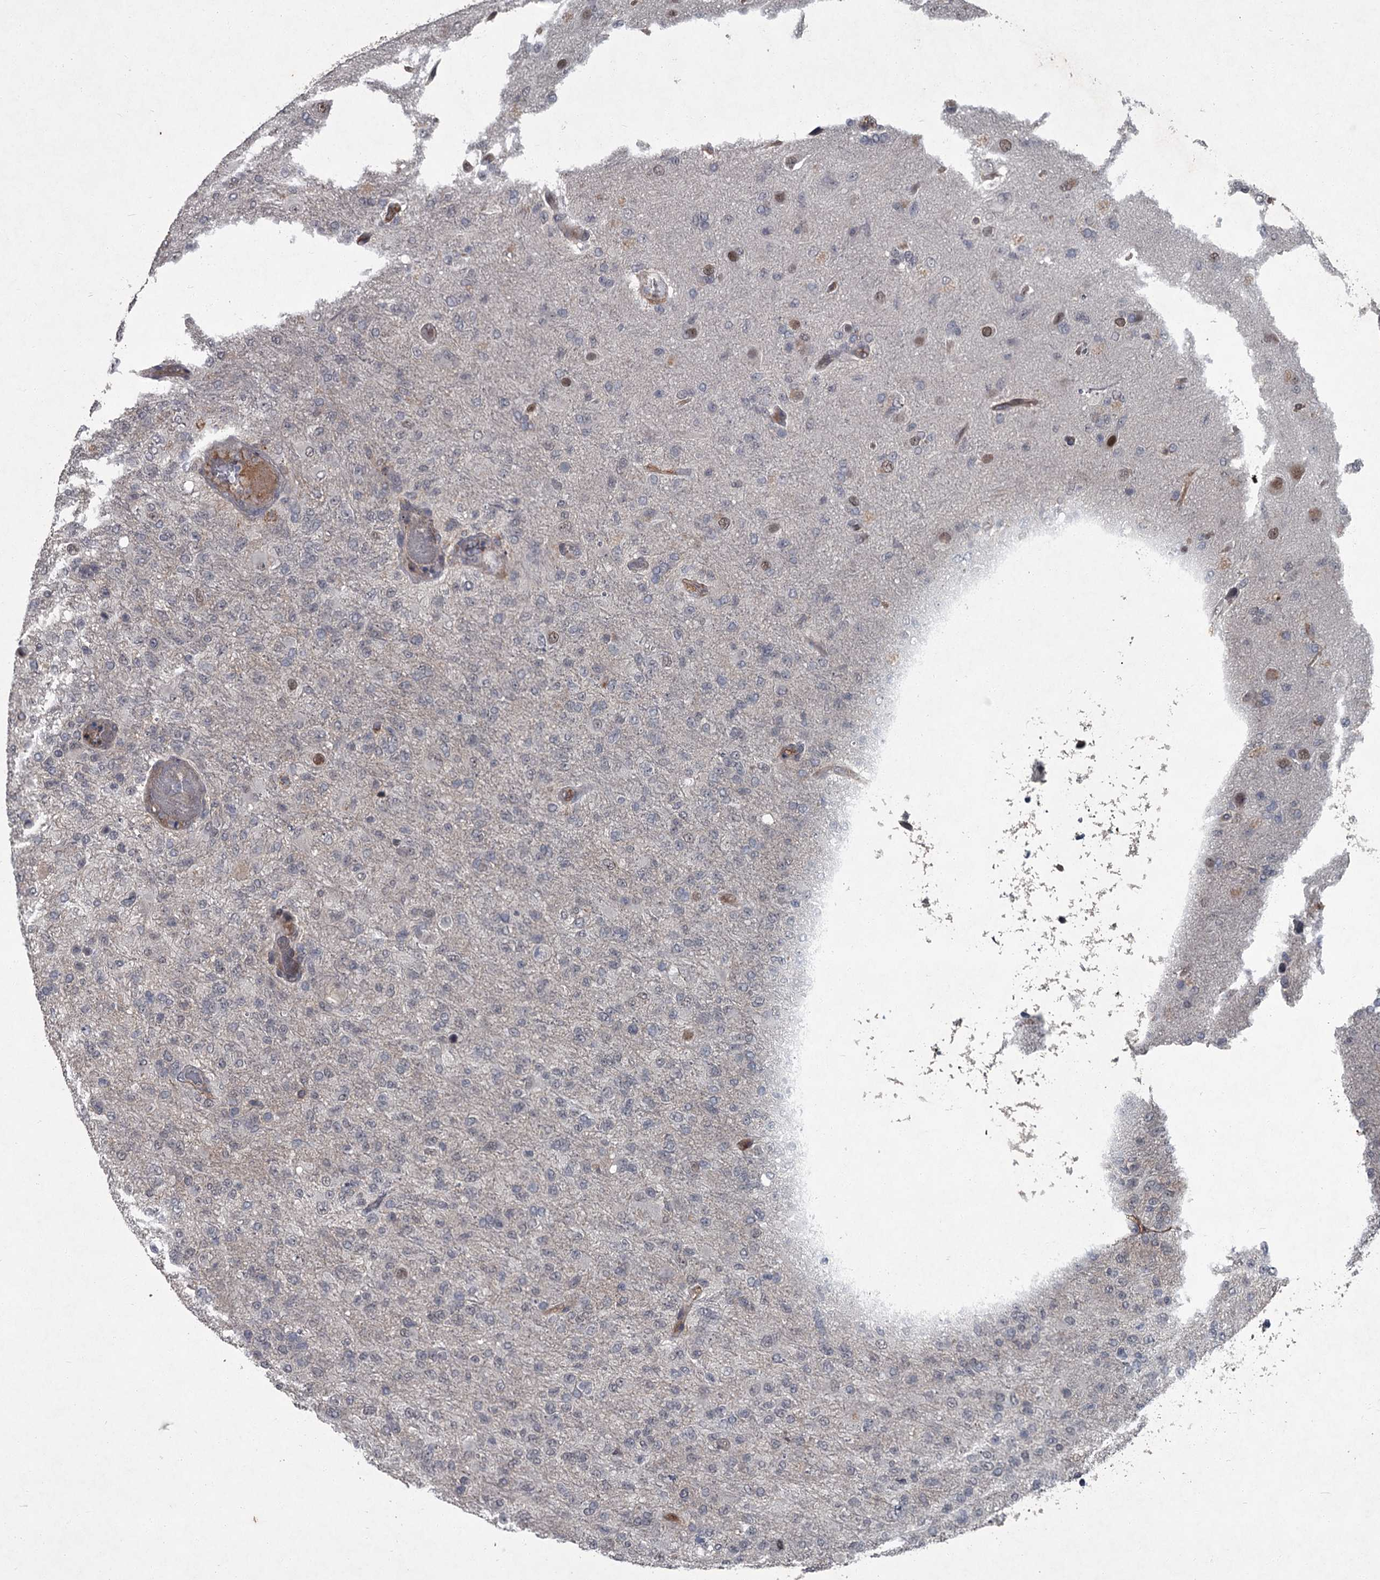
{"staining": {"intensity": "negative", "quantity": "none", "location": "none"}, "tissue": "glioma", "cell_type": "Tumor cells", "image_type": "cancer", "snomed": [{"axis": "morphology", "description": "Glioma, malignant, High grade"}, {"axis": "topography", "description": "Brain"}], "caption": "DAB immunohistochemical staining of malignant glioma (high-grade) exhibits no significant expression in tumor cells.", "gene": "FLVCR2", "patient": {"sex": "female", "age": 74}}